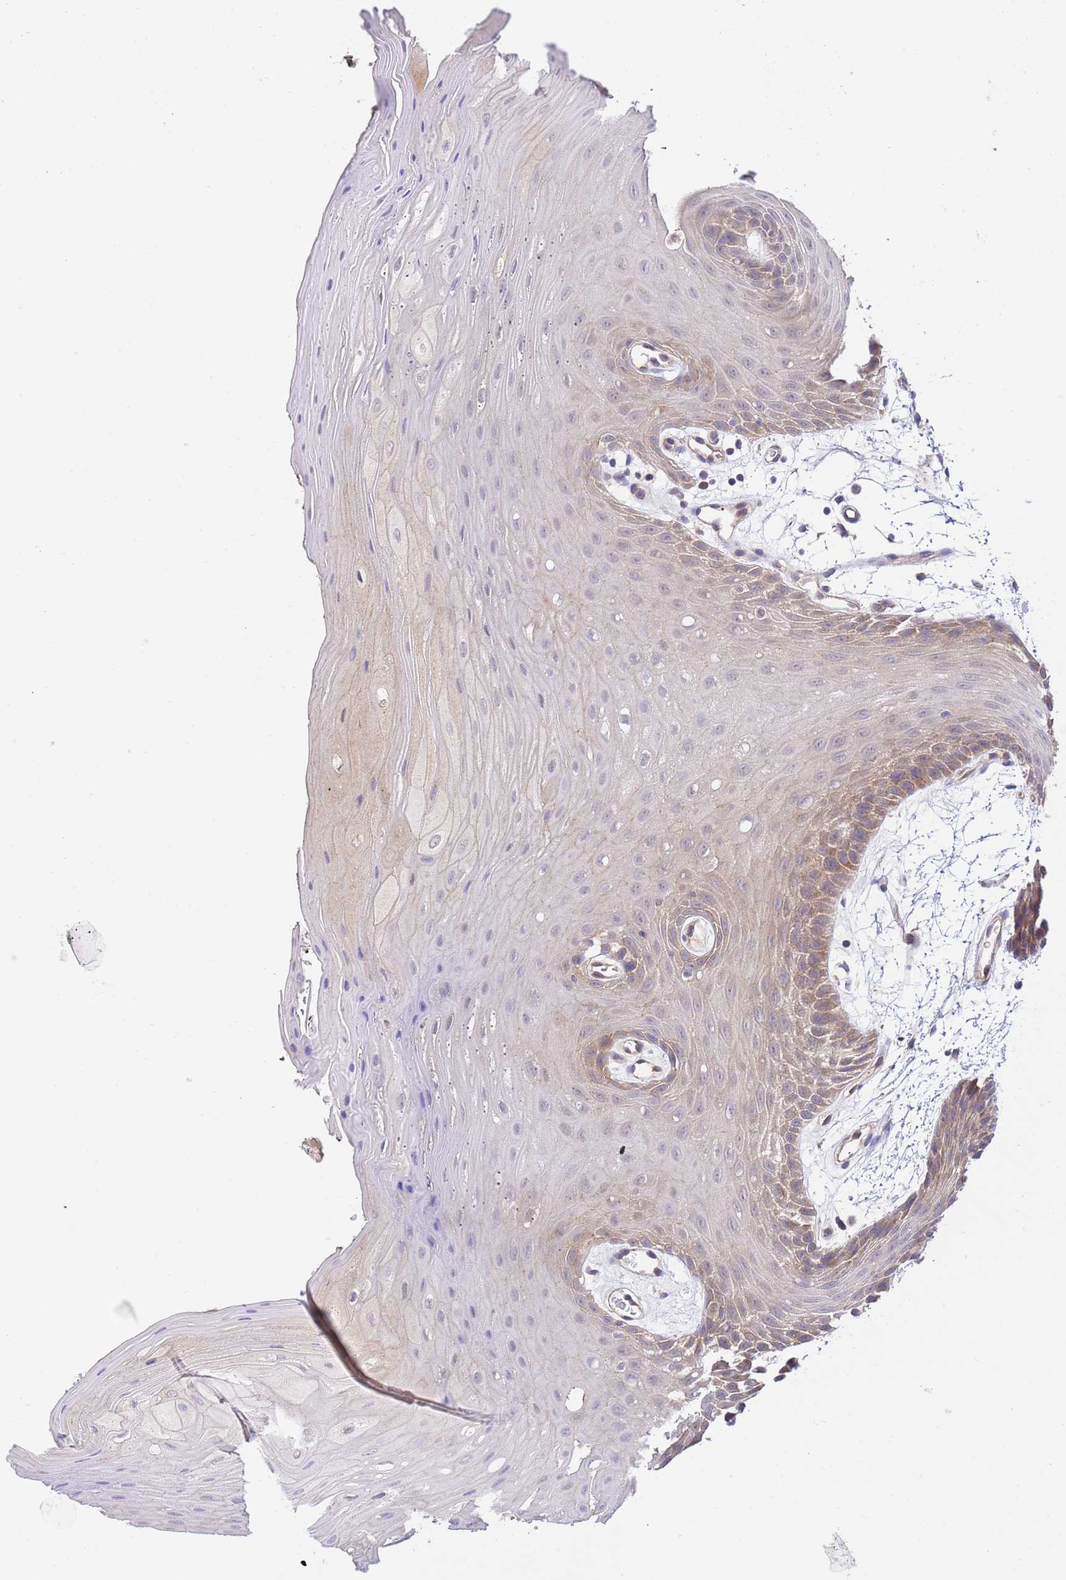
{"staining": {"intensity": "weak", "quantity": "25%-75%", "location": "cytoplasmic/membranous"}, "tissue": "oral mucosa", "cell_type": "Squamous epithelial cells", "image_type": "normal", "snomed": [{"axis": "morphology", "description": "Normal tissue, NOS"}, {"axis": "topography", "description": "Oral tissue"}, {"axis": "topography", "description": "Tounge, NOS"}], "caption": "A histopathology image showing weak cytoplasmic/membranous positivity in about 25%-75% of squamous epithelial cells in unremarkable oral mucosa, as visualized by brown immunohistochemical staining.", "gene": "DONSON", "patient": {"sex": "female", "age": 59}}